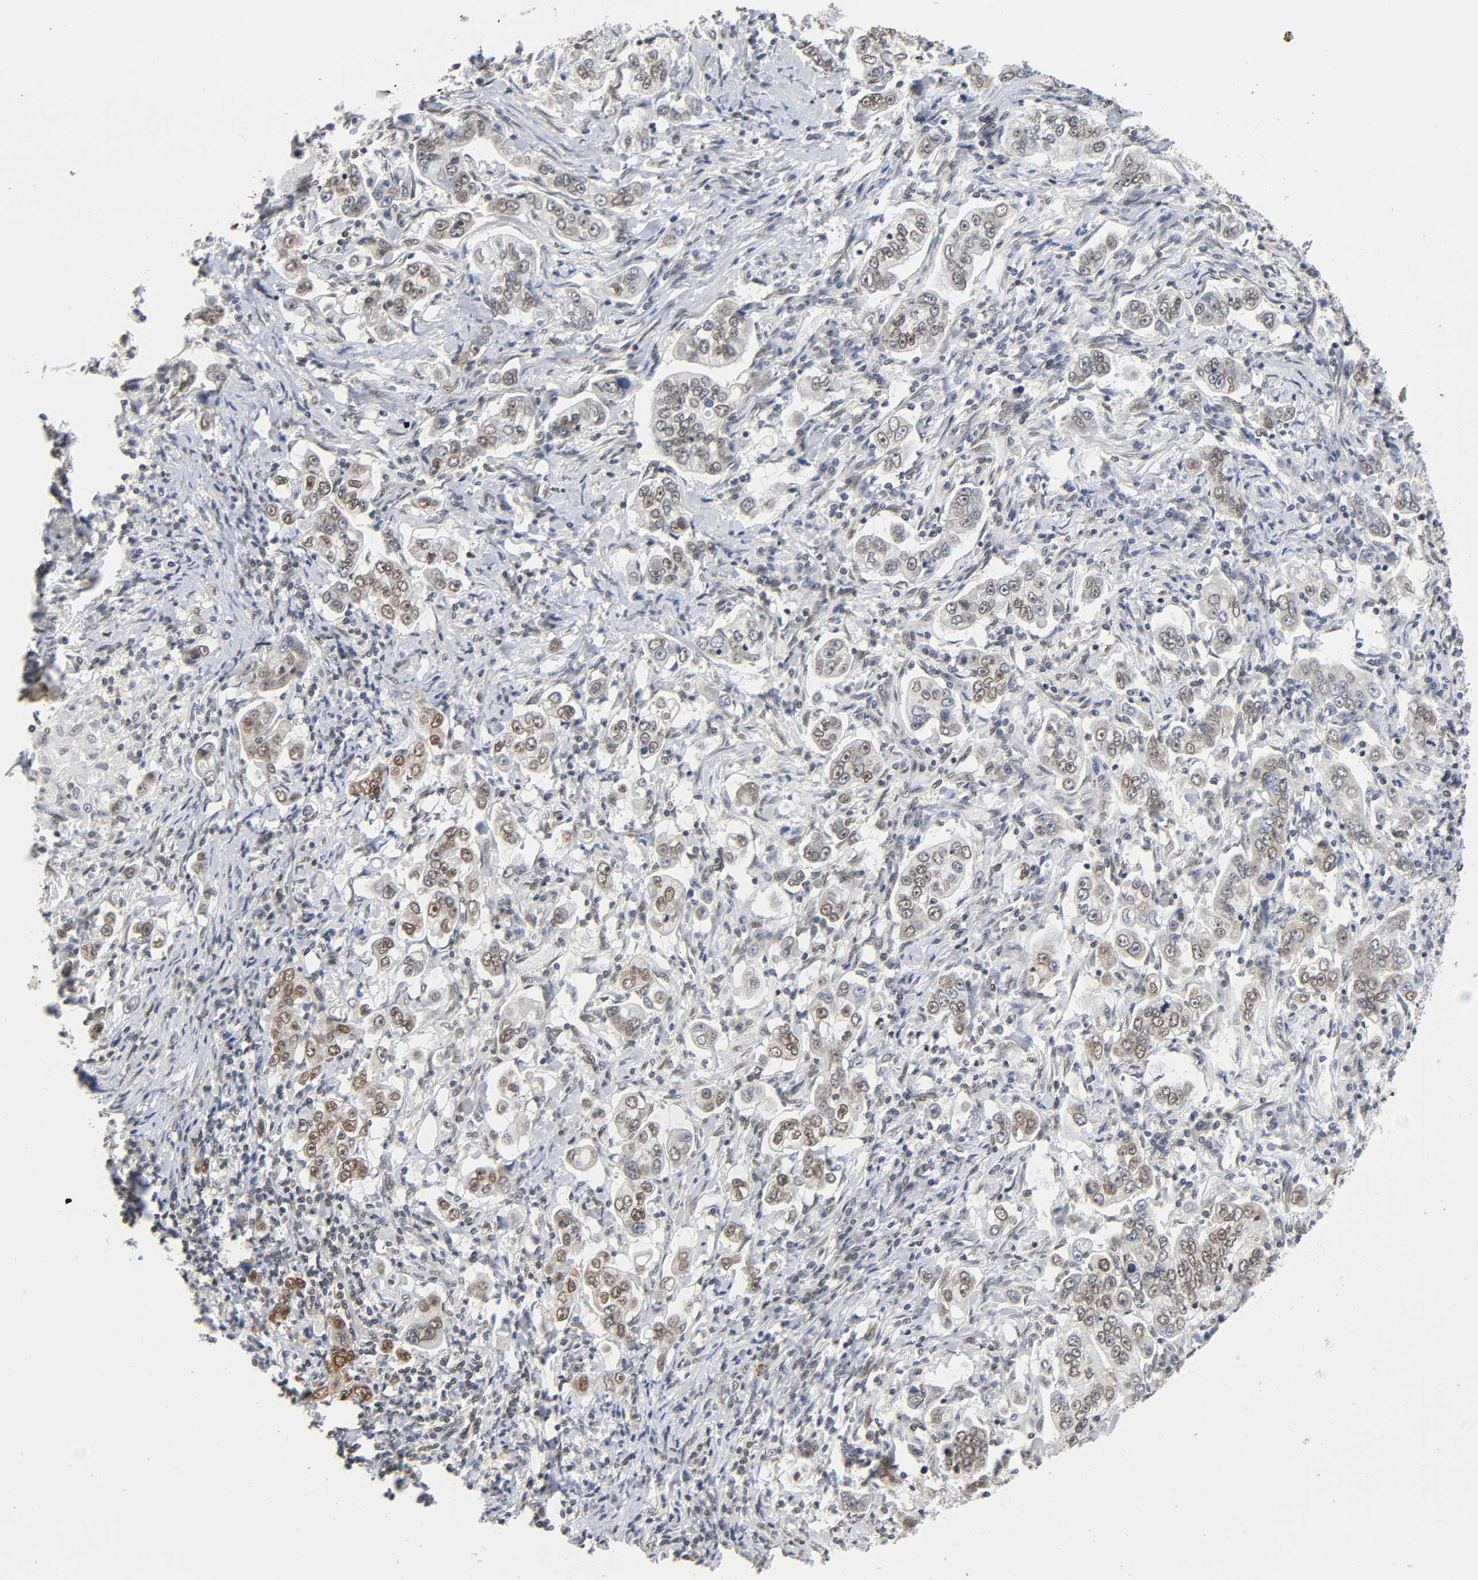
{"staining": {"intensity": "strong", "quantity": ">75%", "location": "nuclear"}, "tissue": "stomach cancer", "cell_type": "Tumor cells", "image_type": "cancer", "snomed": [{"axis": "morphology", "description": "Adenocarcinoma, NOS"}, {"axis": "topography", "description": "Stomach, lower"}], "caption": "Stomach cancer was stained to show a protein in brown. There is high levels of strong nuclear positivity in approximately >75% of tumor cells.", "gene": "SUMO1", "patient": {"sex": "female", "age": 72}}